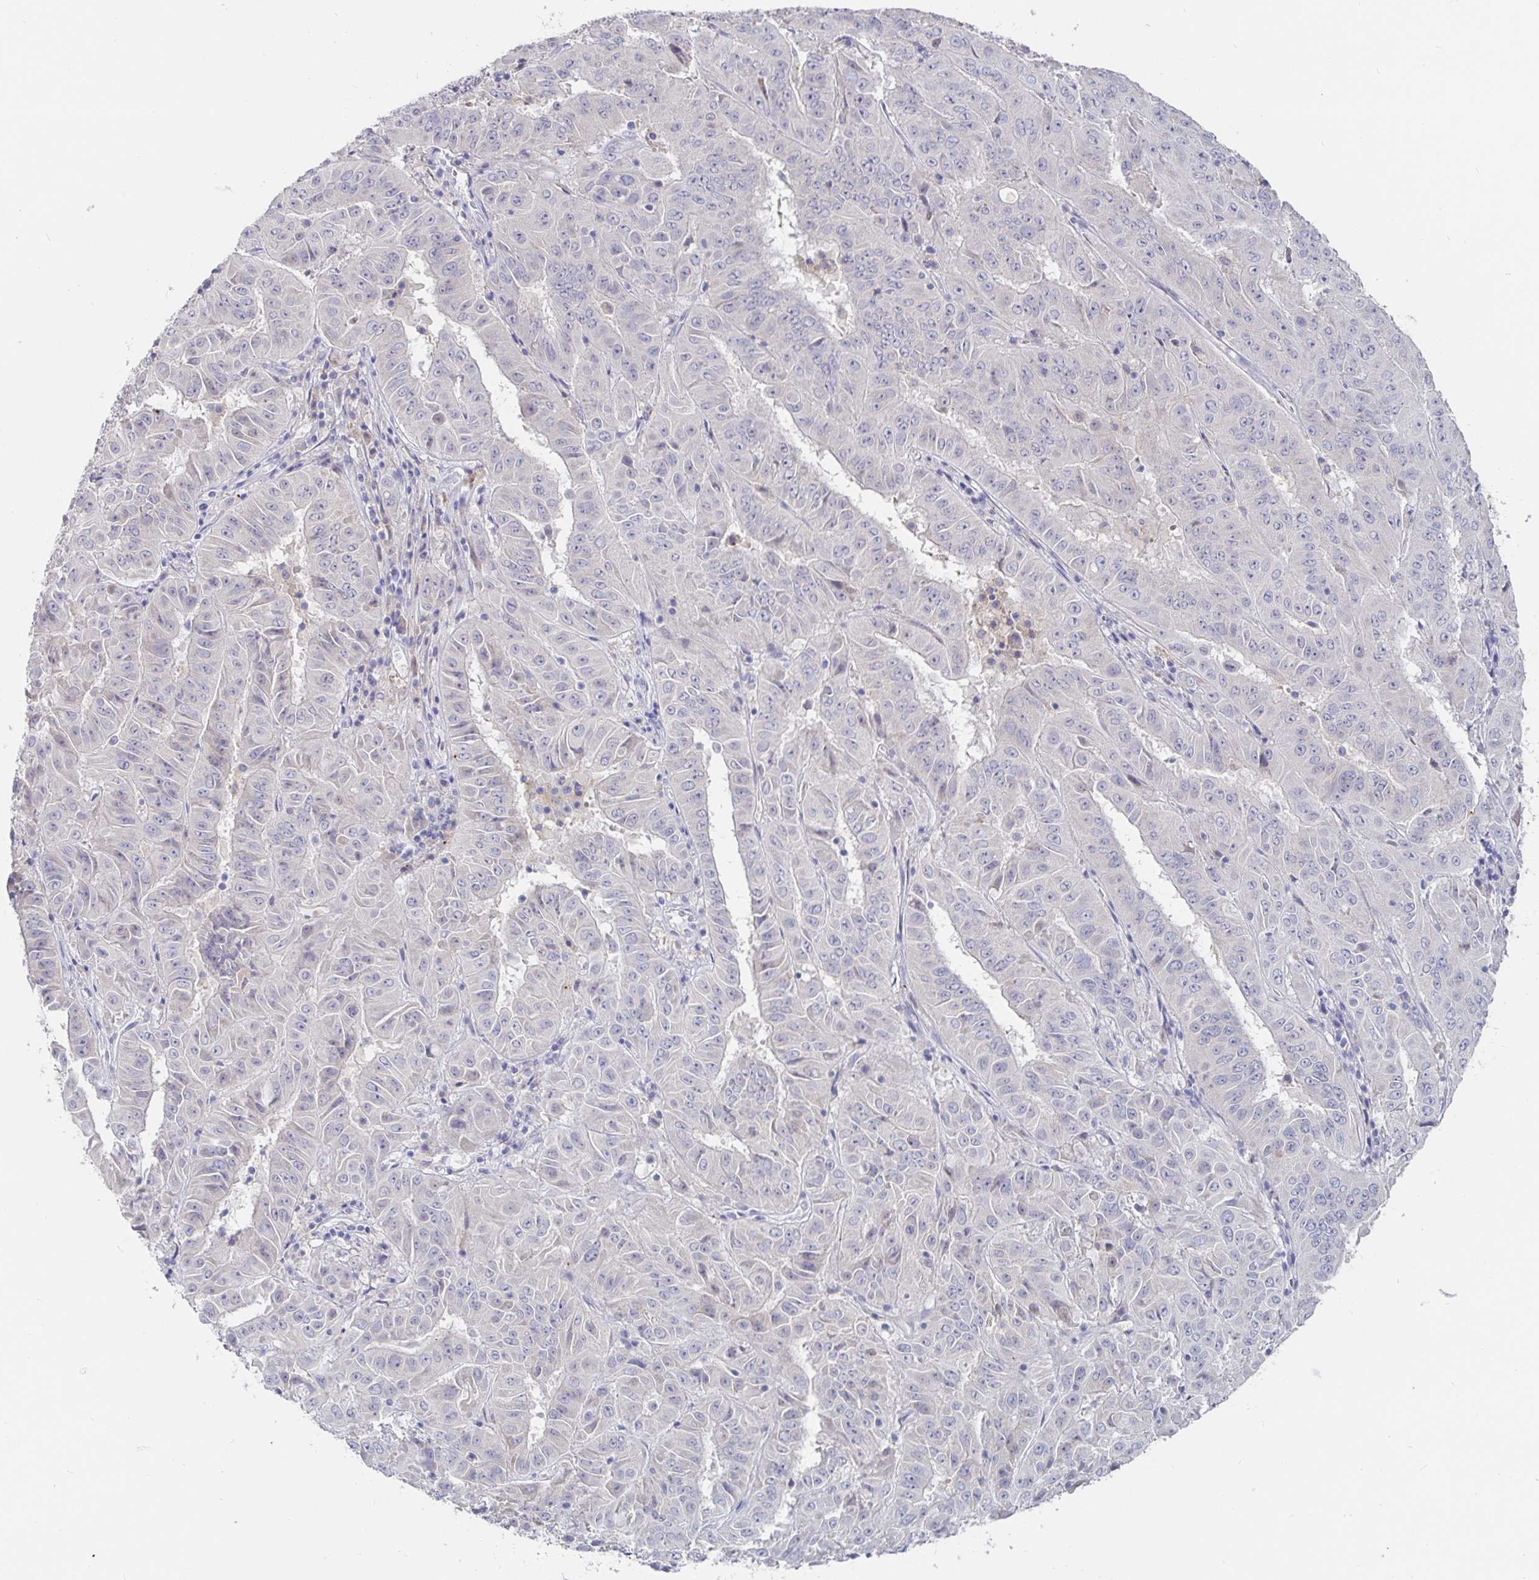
{"staining": {"intensity": "negative", "quantity": "none", "location": "none"}, "tissue": "pancreatic cancer", "cell_type": "Tumor cells", "image_type": "cancer", "snomed": [{"axis": "morphology", "description": "Adenocarcinoma, NOS"}, {"axis": "topography", "description": "Pancreas"}], "caption": "Tumor cells show no significant protein staining in adenocarcinoma (pancreatic). (Brightfield microscopy of DAB immunohistochemistry at high magnification).", "gene": "SPPL3", "patient": {"sex": "male", "age": 63}}